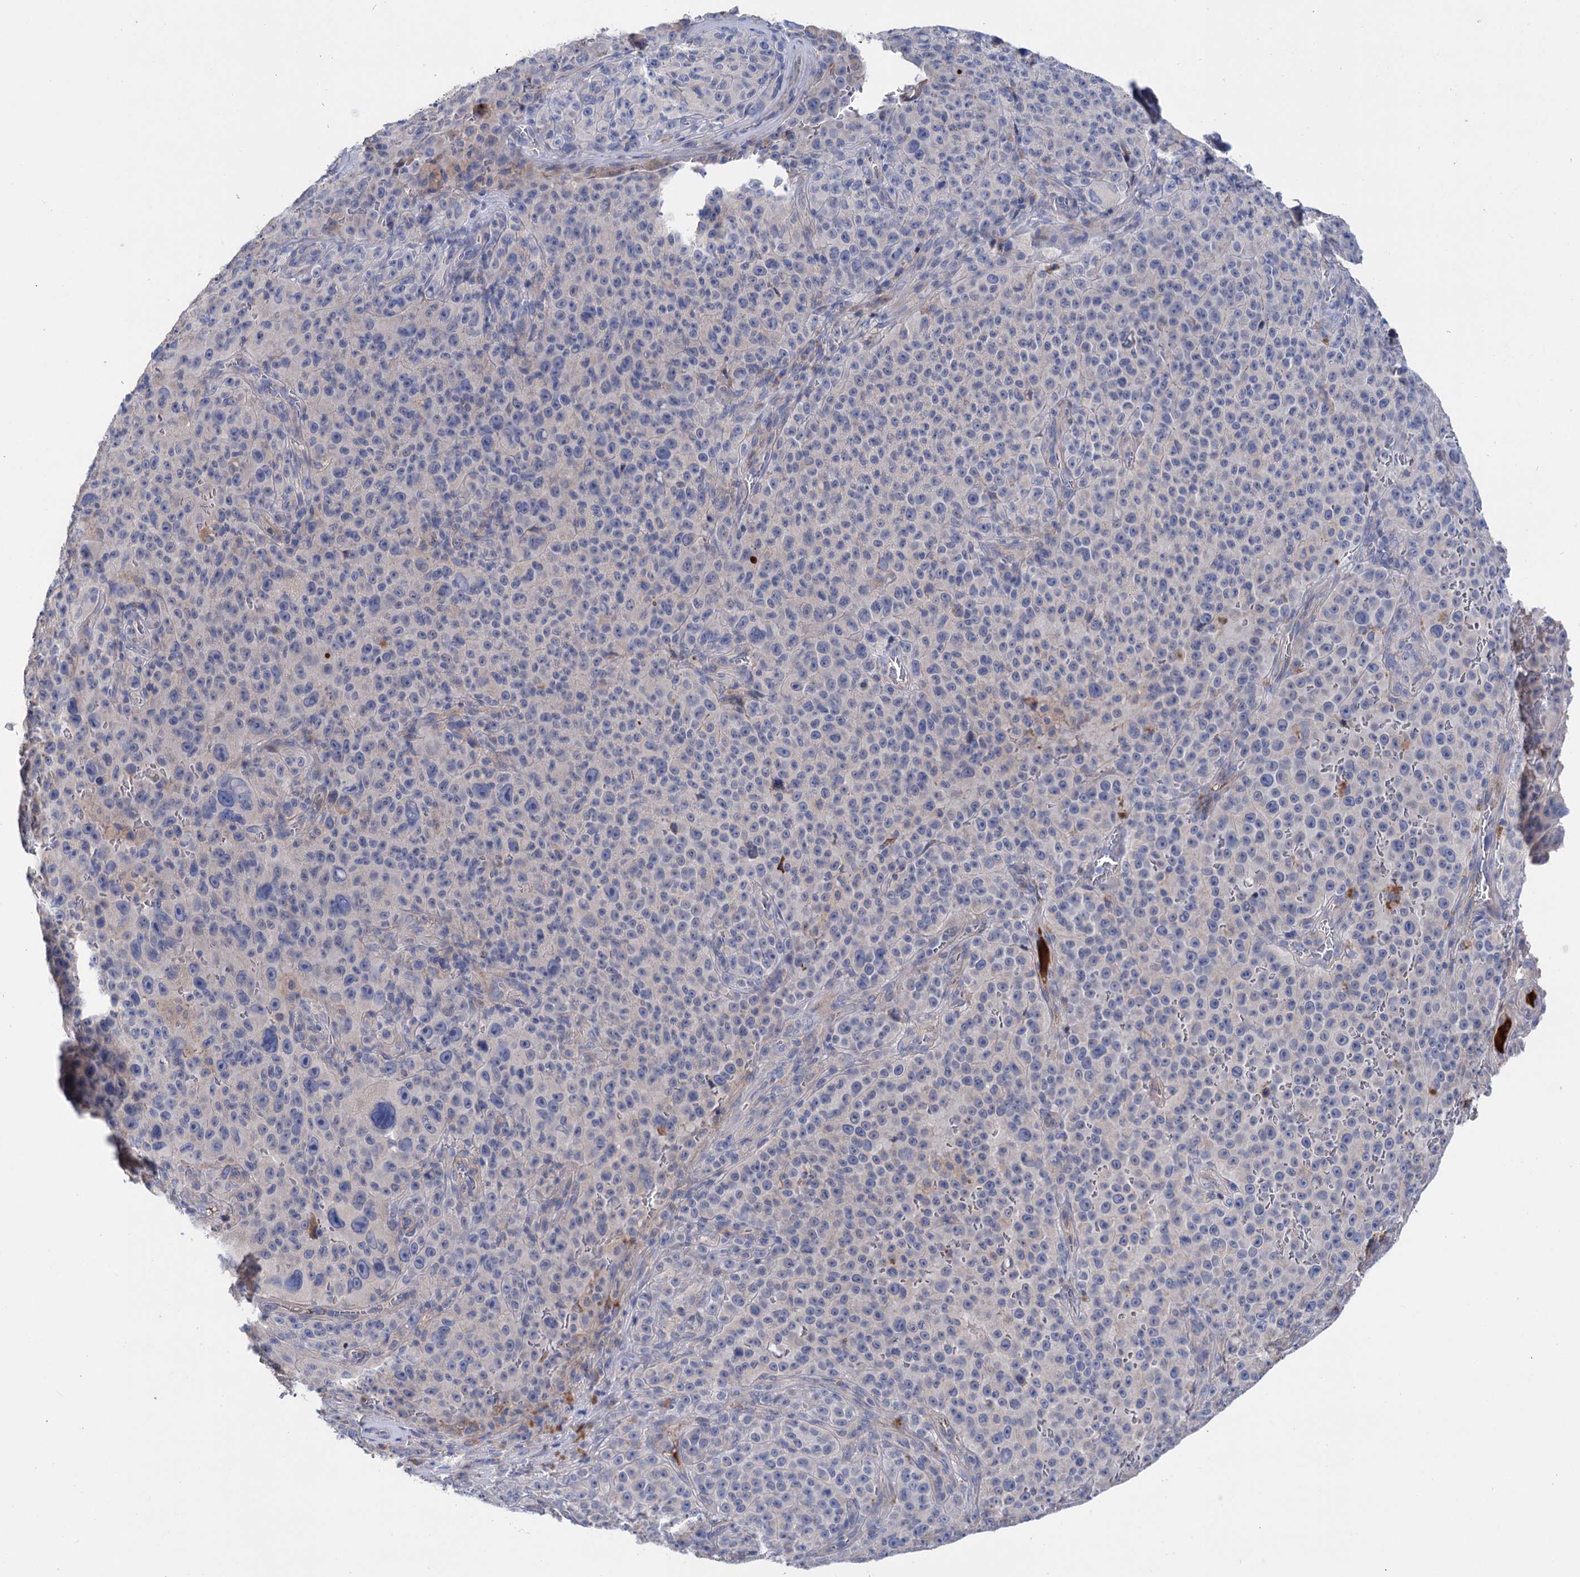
{"staining": {"intensity": "negative", "quantity": "none", "location": "none"}, "tissue": "melanoma", "cell_type": "Tumor cells", "image_type": "cancer", "snomed": [{"axis": "morphology", "description": "Malignant melanoma, NOS"}, {"axis": "topography", "description": "Skin"}], "caption": "This is a histopathology image of IHC staining of melanoma, which shows no expression in tumor cells. (DAB (3,3'-diaminobenzidine) IHC visualized using brightfield microscopy, high magnification).", "gene": "PPP1R32", "patient": {"sex": "female", "age": 82}}